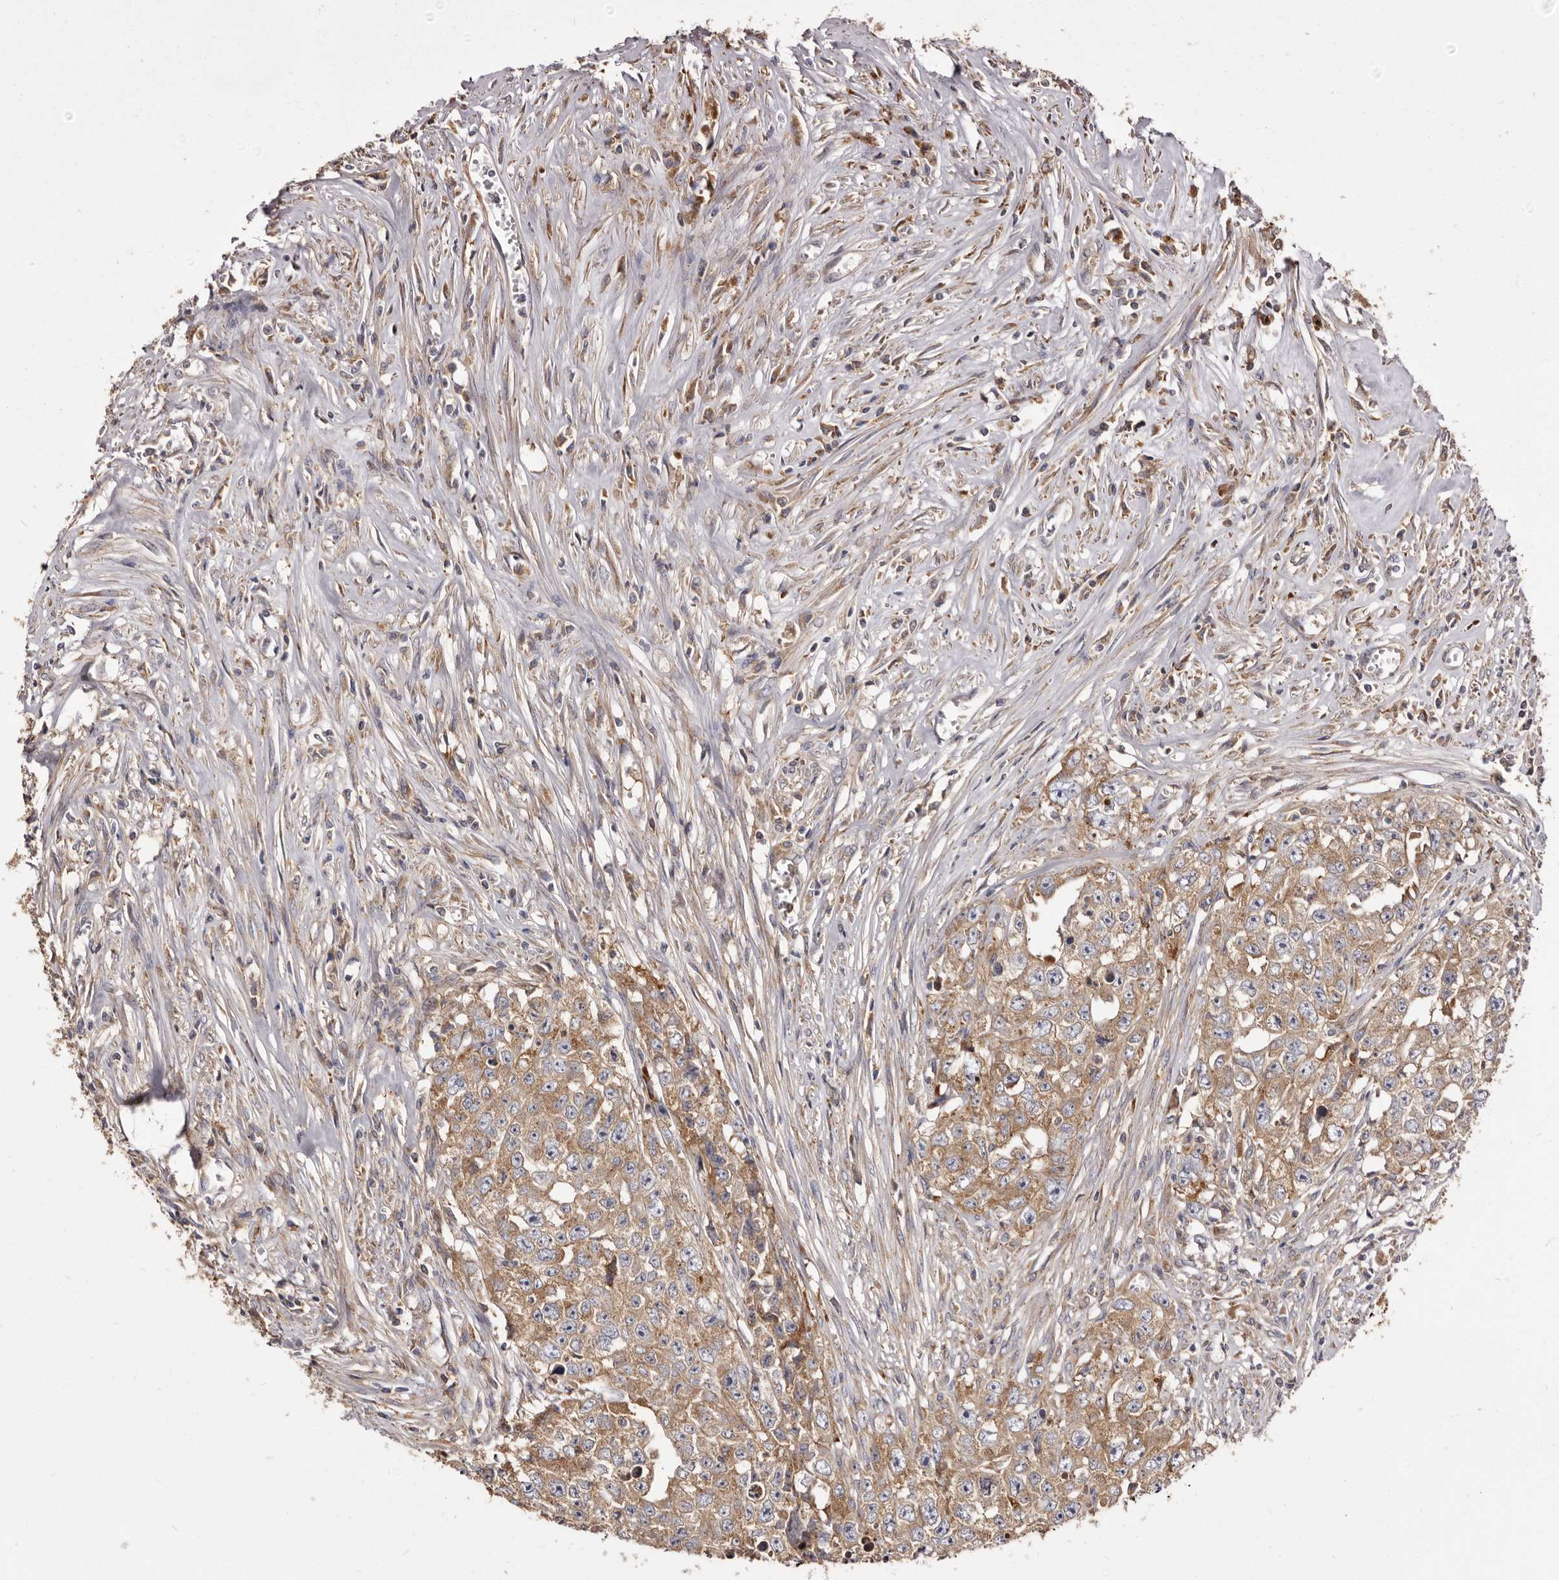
{"staining": {"intensity": "moderate", "quantity": ">75%", "location": "cytoplasmic/membranous"}, "tissue": "testis cancer", "cell_type": "Tumor cells", "image_type": "cancer", "snomed": [{"axis": "morphology", "description": "Seminoma, NOS"}, {"axis": "morphology", "description": "Carcinoma, Embryonal, NOS"}, {"axis": "topography", "description": "Testis"}], "caption": "Tumor cells show medium levels of moderate cytoplasmic/membranous expression in about >75% of cells in embryonal carcinoma (testis).", "gene": "TPD52", "patient": {"sex": "male", "age": 43}}